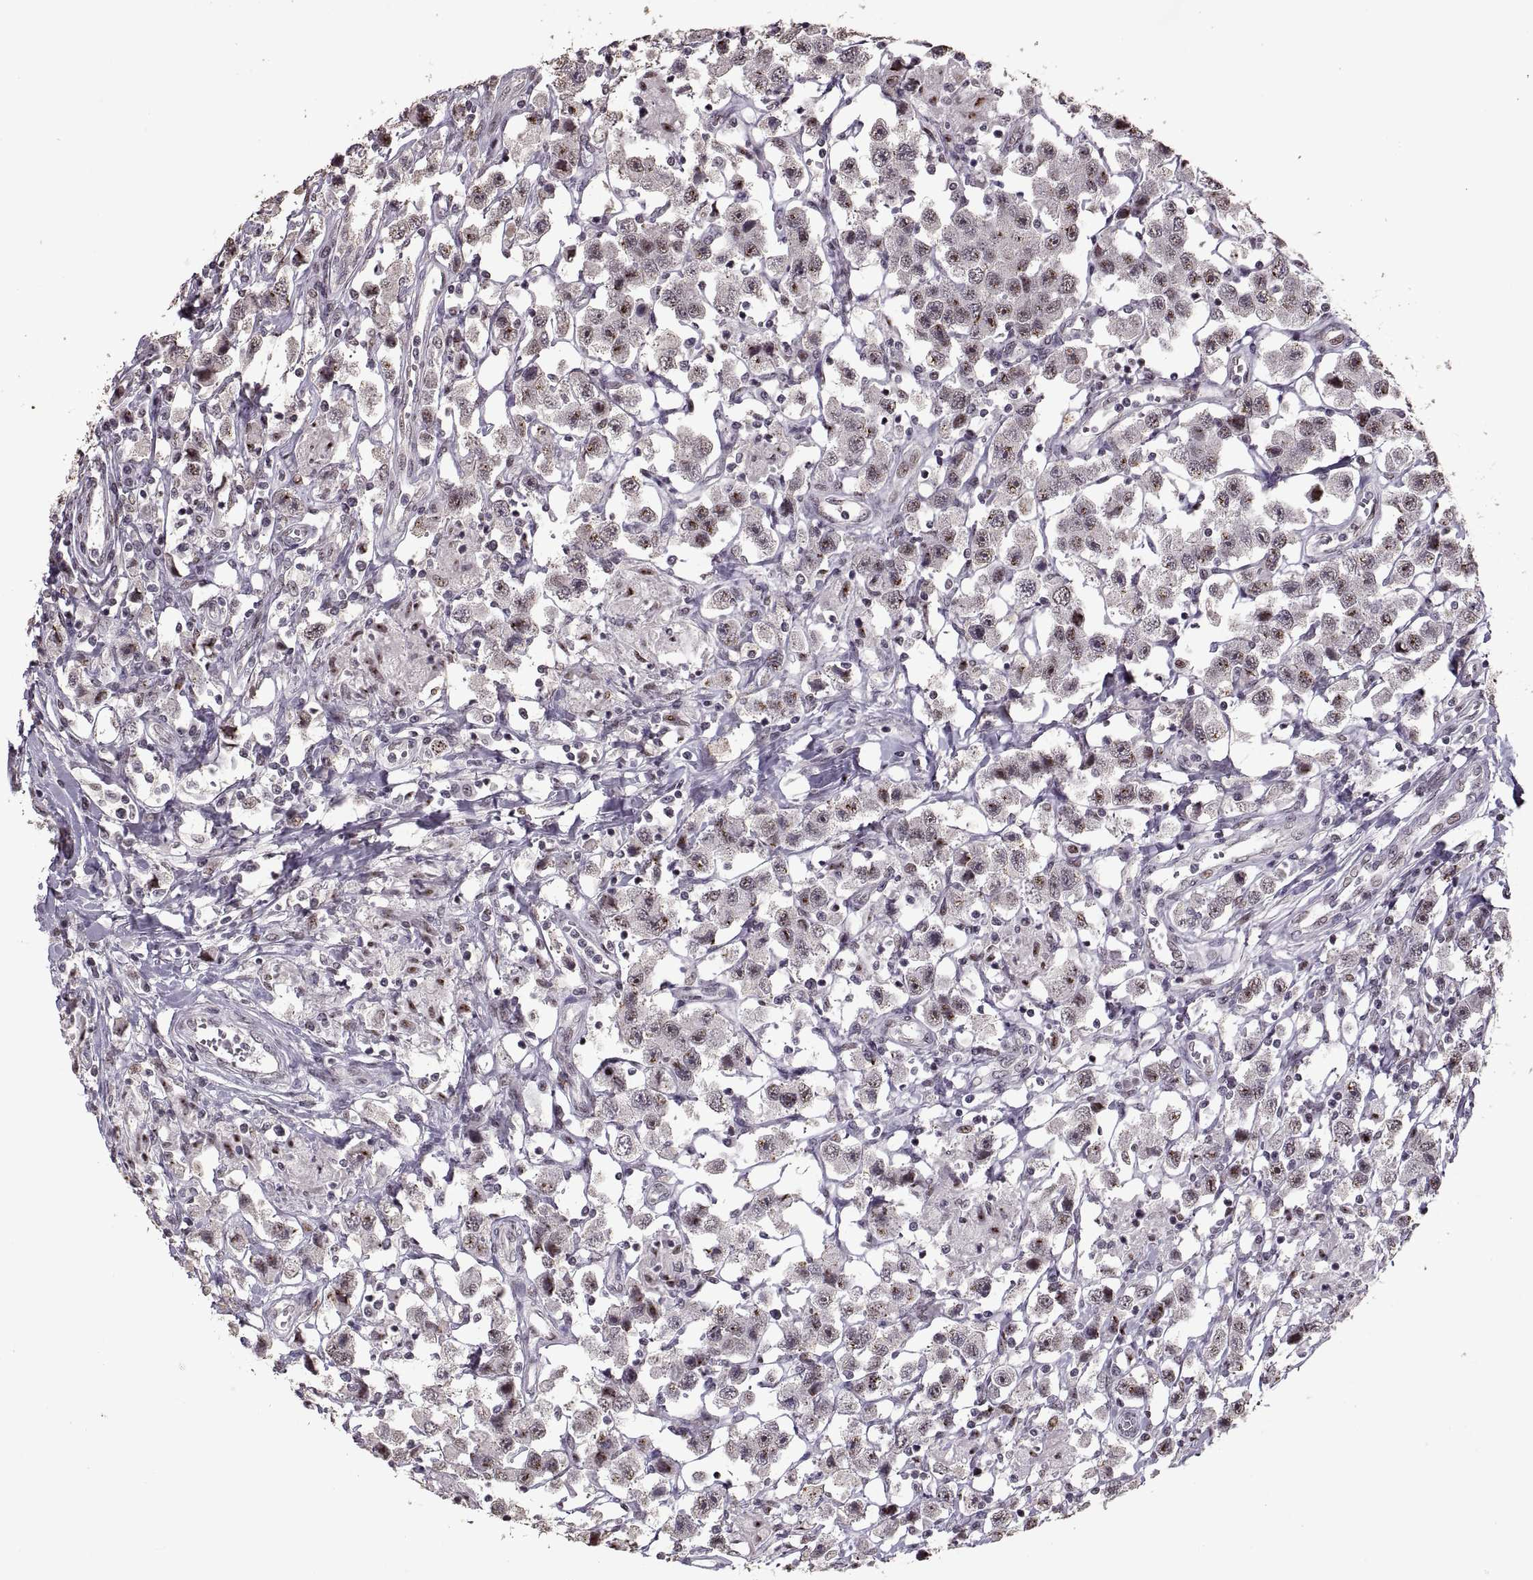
{"staining": {"intensity": "negative", "quantity": "none", "location": "none"}, "tissue": "testis cancer", "cell_type": "Tumor cells", "image_type": "cancer", "snomed": [{"axis": "morphology", "description": "Seminoma, NOS"}, {"axis": "topography", "description": "Testis"}], "caption": "There is no significant staining in tumor cells of testis seminoma. The staining was performed using DAB (3,3'-diaminobenzidine) to visualize the protein expression in brown, while the nuclei were stained in blue with hematoxylin (Magnification: 20x).", "gene": "PALS1", "patient": {"sex": "male", "age": 45}}